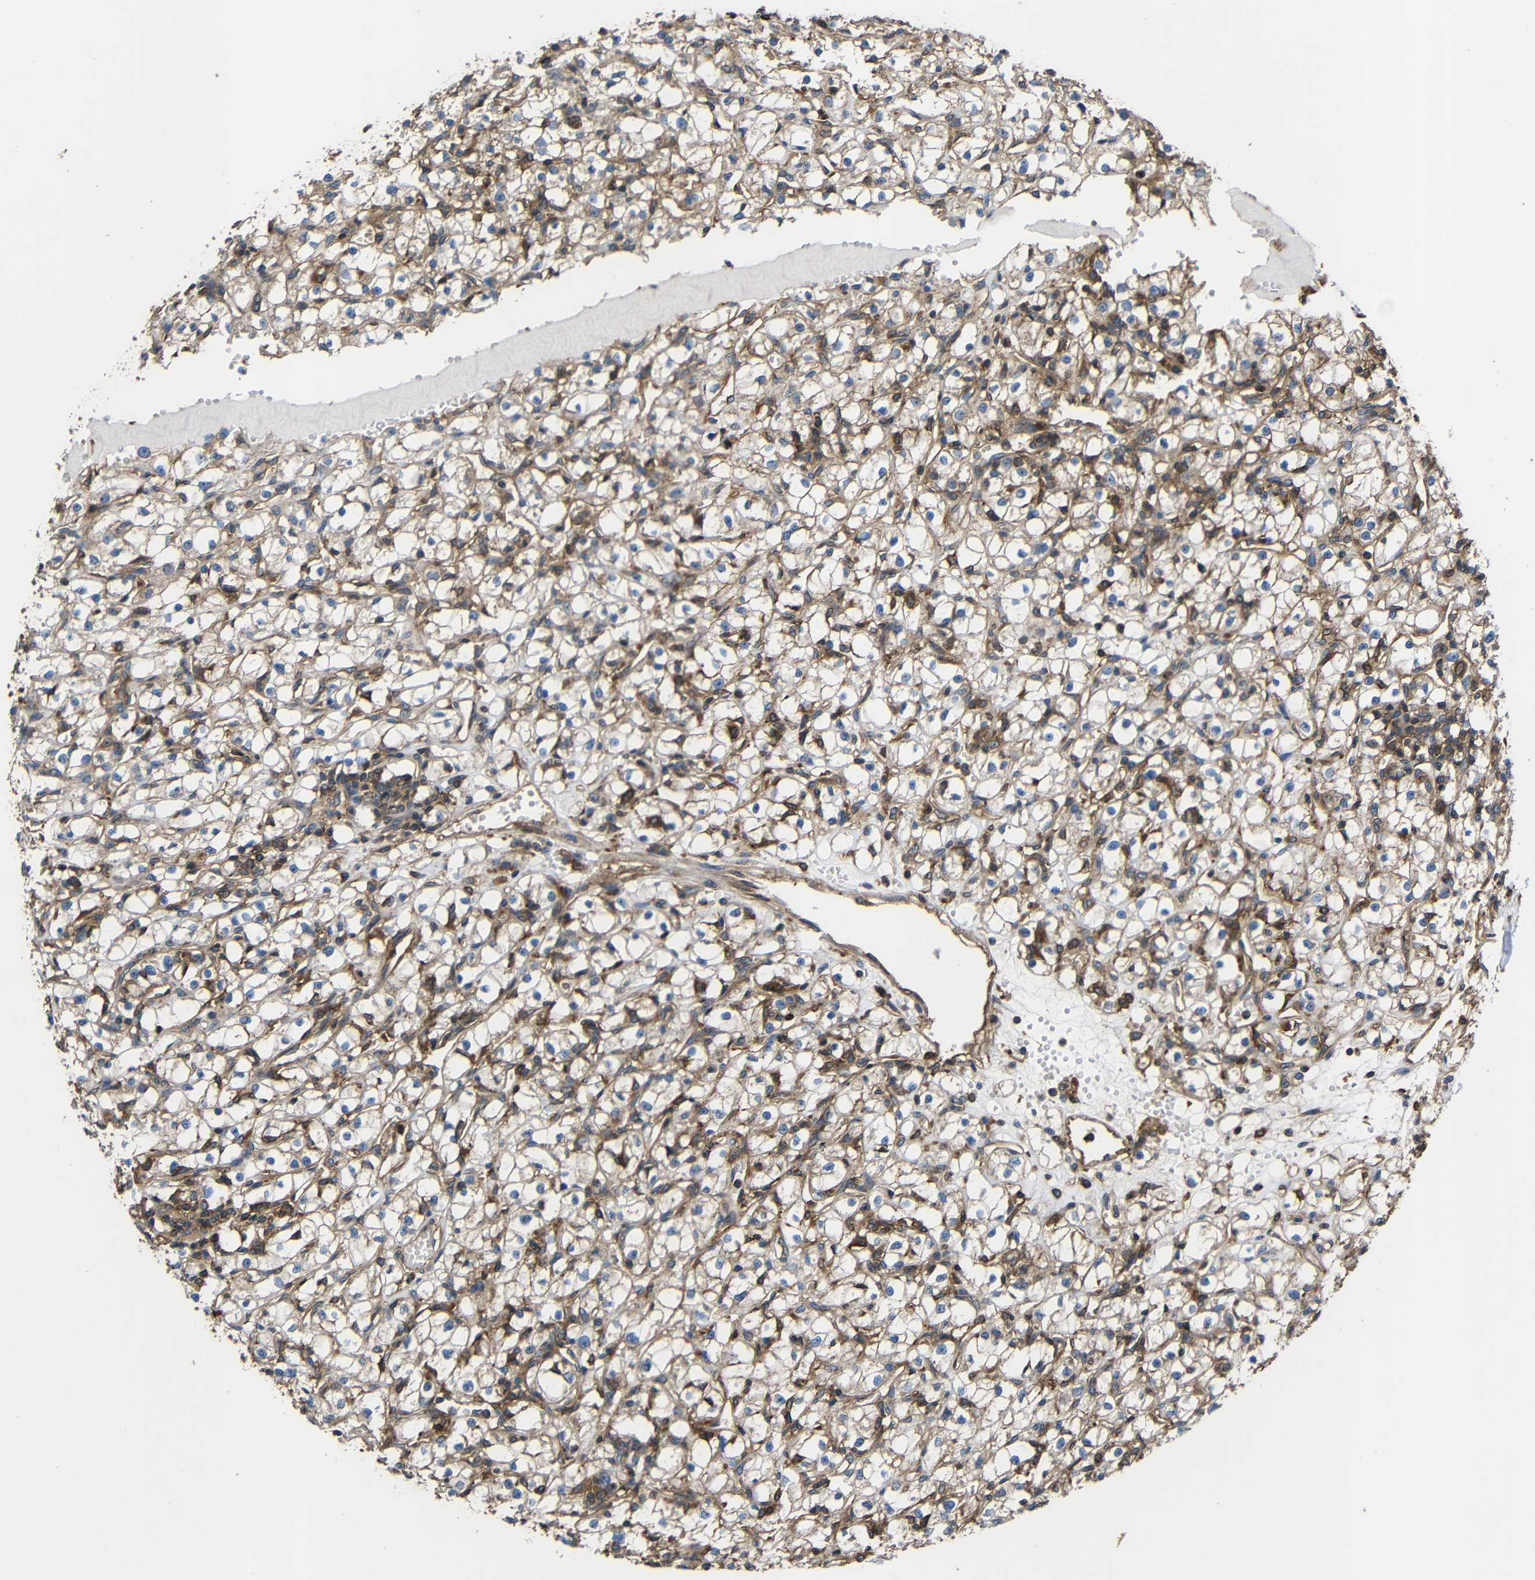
{"staining": {"intensity": "moderate", "quantity": ">75%", "location": "cytoplasmic/membranous"}, "tissue": "renal cancer", "cell_type": "Tumor cells", "image_type": "cancer", "snomed": [{"axis": "morphology", "description": "Adenocarcinoma, NOS"}, {"axis": "topography", "description": "Kidney"}], "caption": "Tumor cells exhibit medium levels of moderate cytoplasmic/membranous positivity in approximately >75% of cells in renal cancer (adenocarcinoma). (DAB (3,3'-diaminobenzidine) IHC with brightfield microscopy, high magnification).", "gene": "TREM2", "patient": {"sex": "male", "age": 56}}